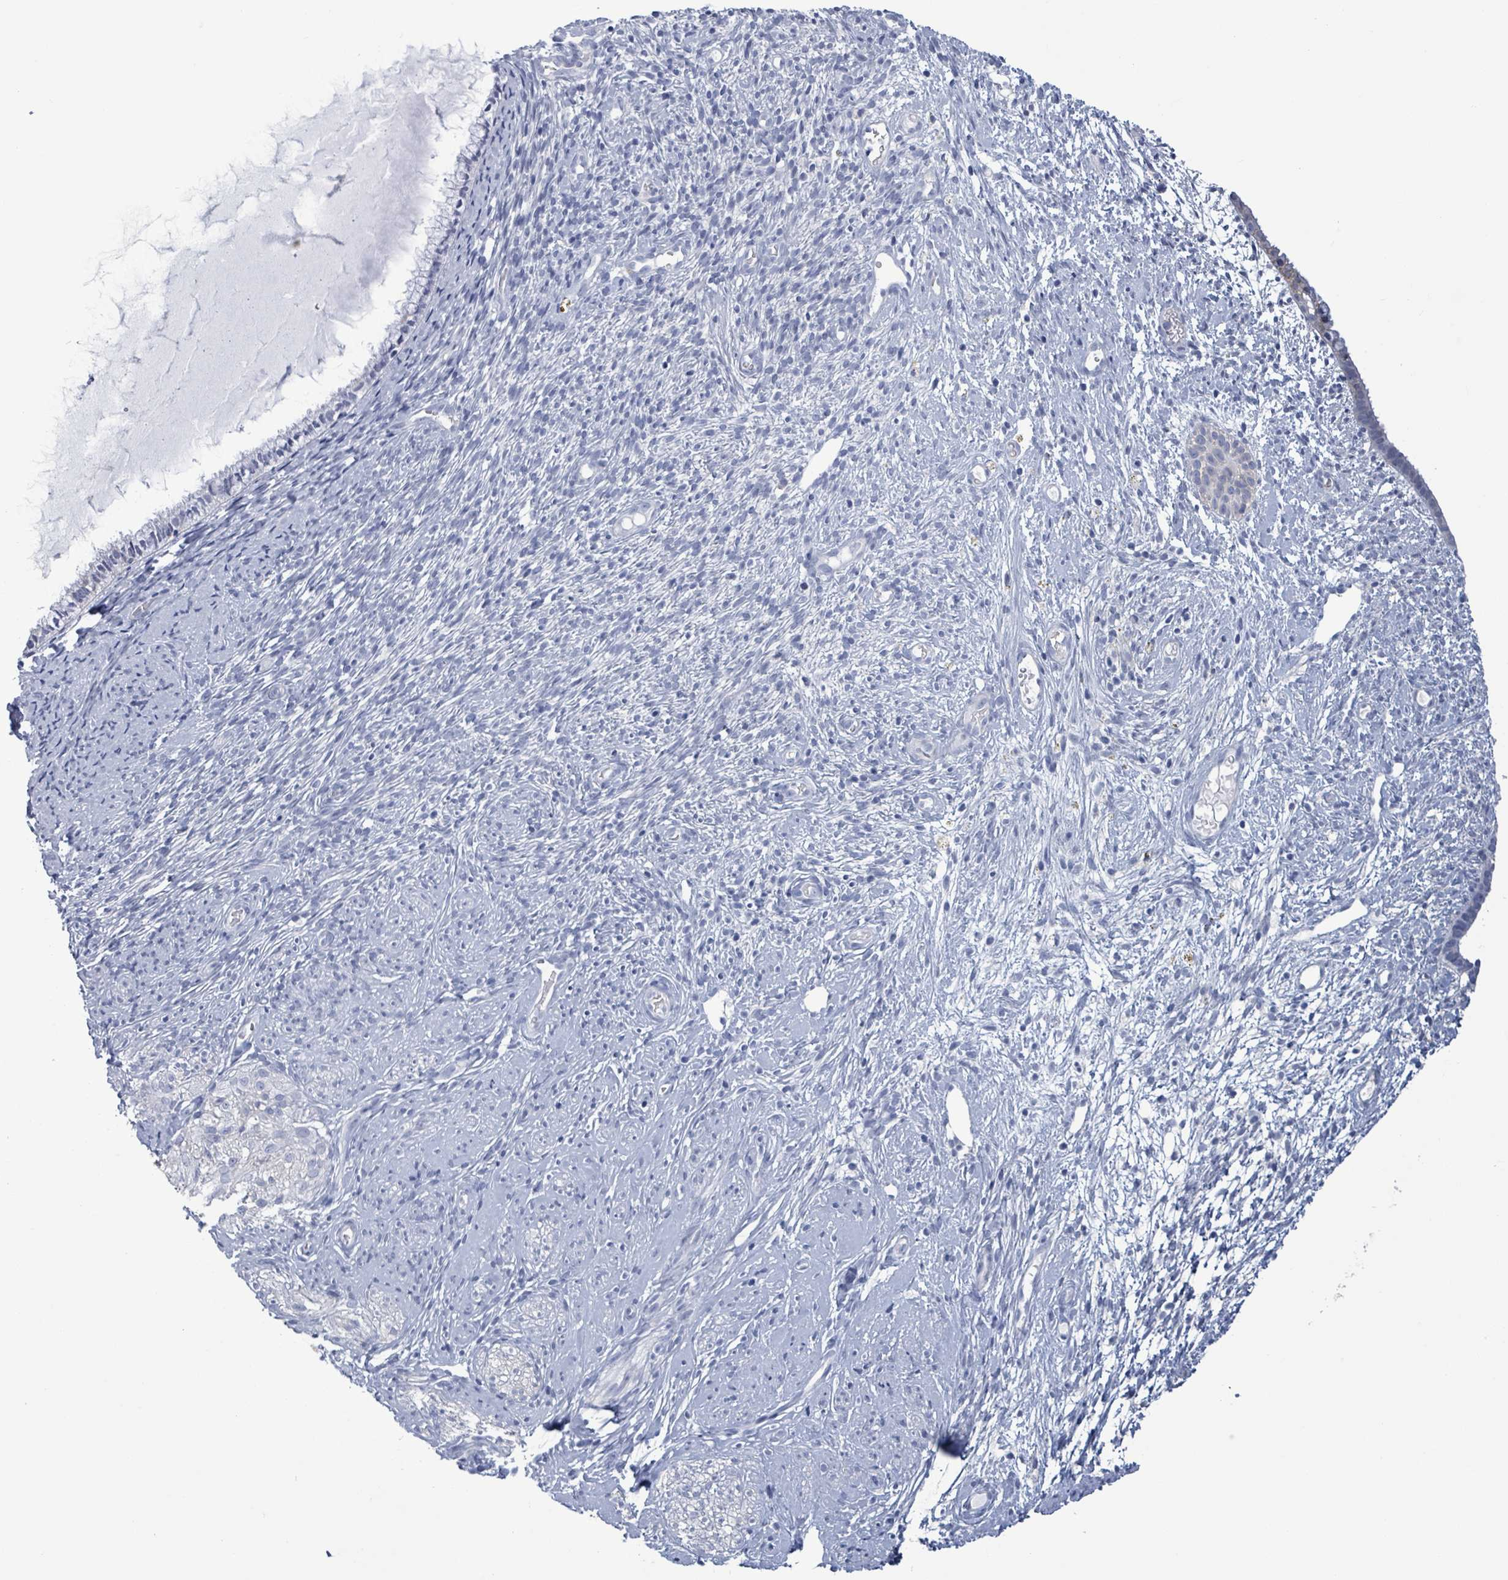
{"staining": {"intensity": "negative", "quantity": "none", "location": "none"}, "tissue": "cervix", "cell_type": "Glandular cells", "image_type": "normal", "snomed": [{"axis": "morphology", "description": "Normal tissue, NOS"}, {"axis": "topography", "description": "Cervix"}], "caption": "The micrograph reveals no staining of glandular cells in benign cervix. (DAB IHC with hematoxylin counter stain).", "gene": "BSG", "patient": {"sex": "female", "age": 76}}